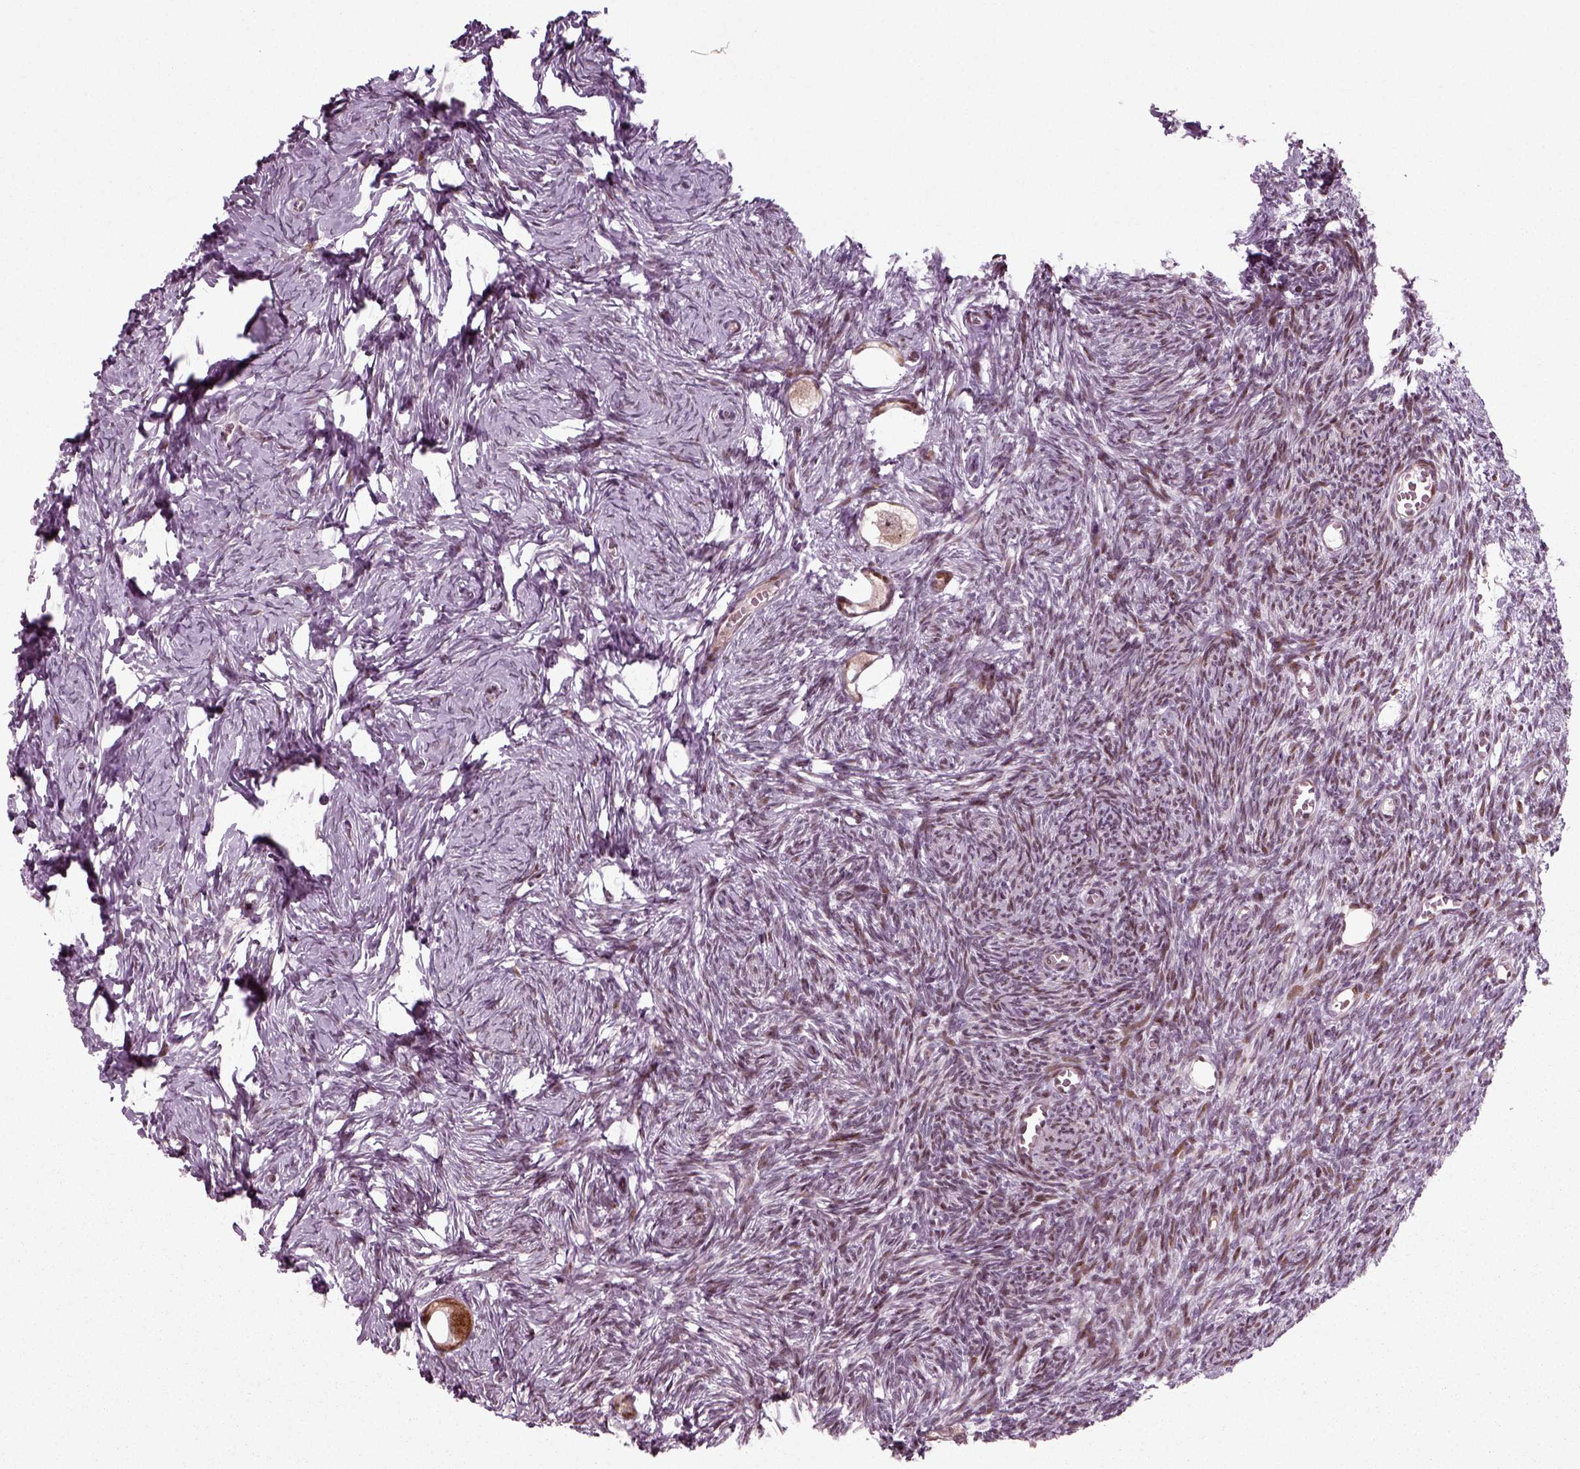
{"staining": {"intensity": "strong", "quantity": "<25%", "location": "cytoplasmic/membranous"}, "tissue": "ovary", "cell_type": "Follicle cells", "image_type": "normal", "snomed": [{"axis": "morphology", "description": "Normal tissue, NOS"}, {"axis": "topography", "description": "Ovary"}], "caption": "Immunohistochemistry (IHC) photomicrograph of unremarkable human ovary stained for a protein (brown), which shows medium levels of strong cytoplasmic/membranous staining in approximately <25% of follicle cells.", "gene": "CDC14A", "patient": {"sex": "female", "age": 27}}